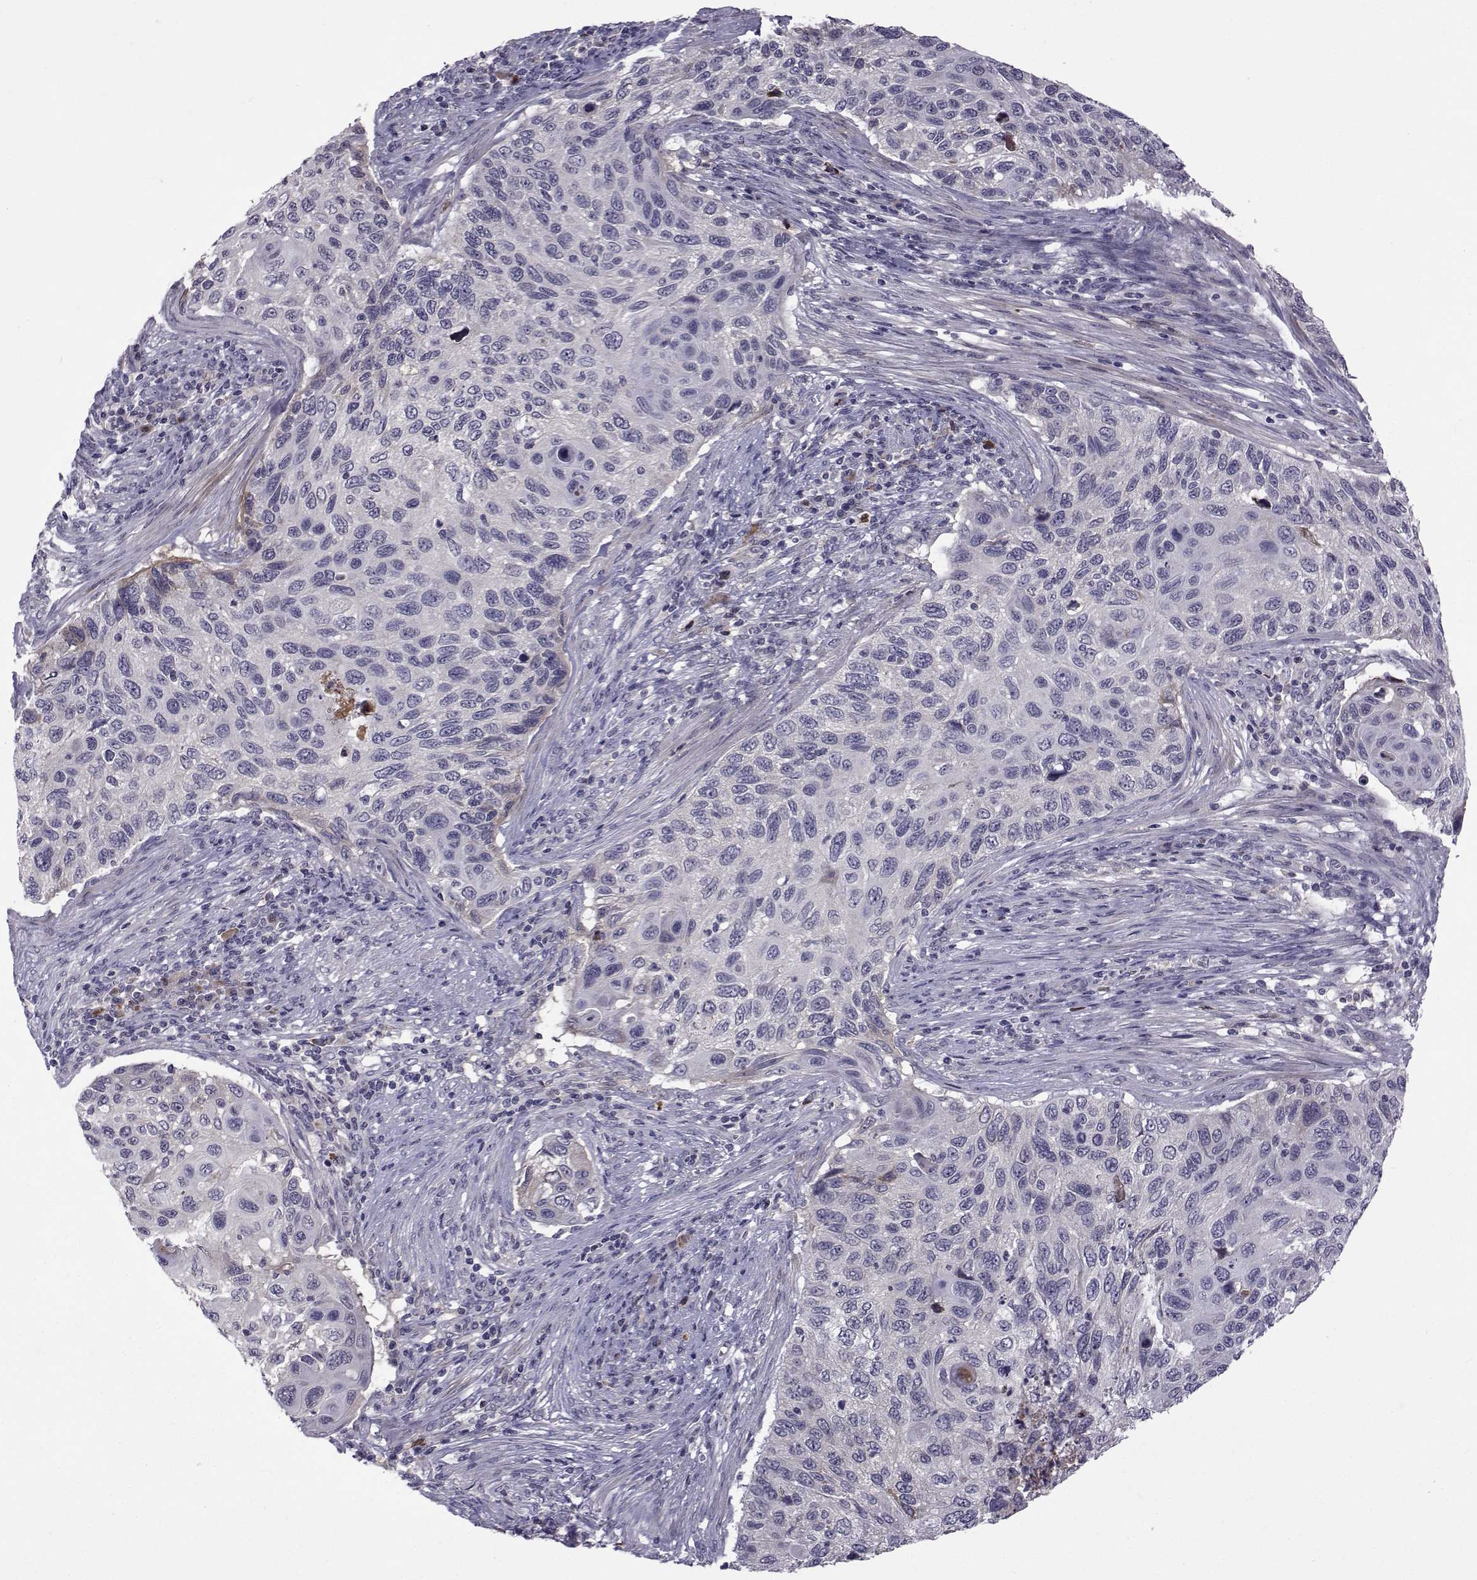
{"staining": {"intensity": "negative", "quantity": "none", "location": "none"}, "tissue": "cervical cancer", "cell_type": "Tumor cells", "image_type": "cancer", "snomed": [{"axis": "morphology", "description": "Squamous cell carcinoma, NOS"}, {"axis": "topography", "description": "Cervix"}], "caption": "Immunohistochemical staining of human squamous cell carcinoma (cervical) exhibits no significant expression in tumor cells. (DAB (3,3'-diaminobenzidine) immunohistochemistry, high magnification).", "gene": "TNFRSF11B", "patient": {"sex": "female", "age": 70}}